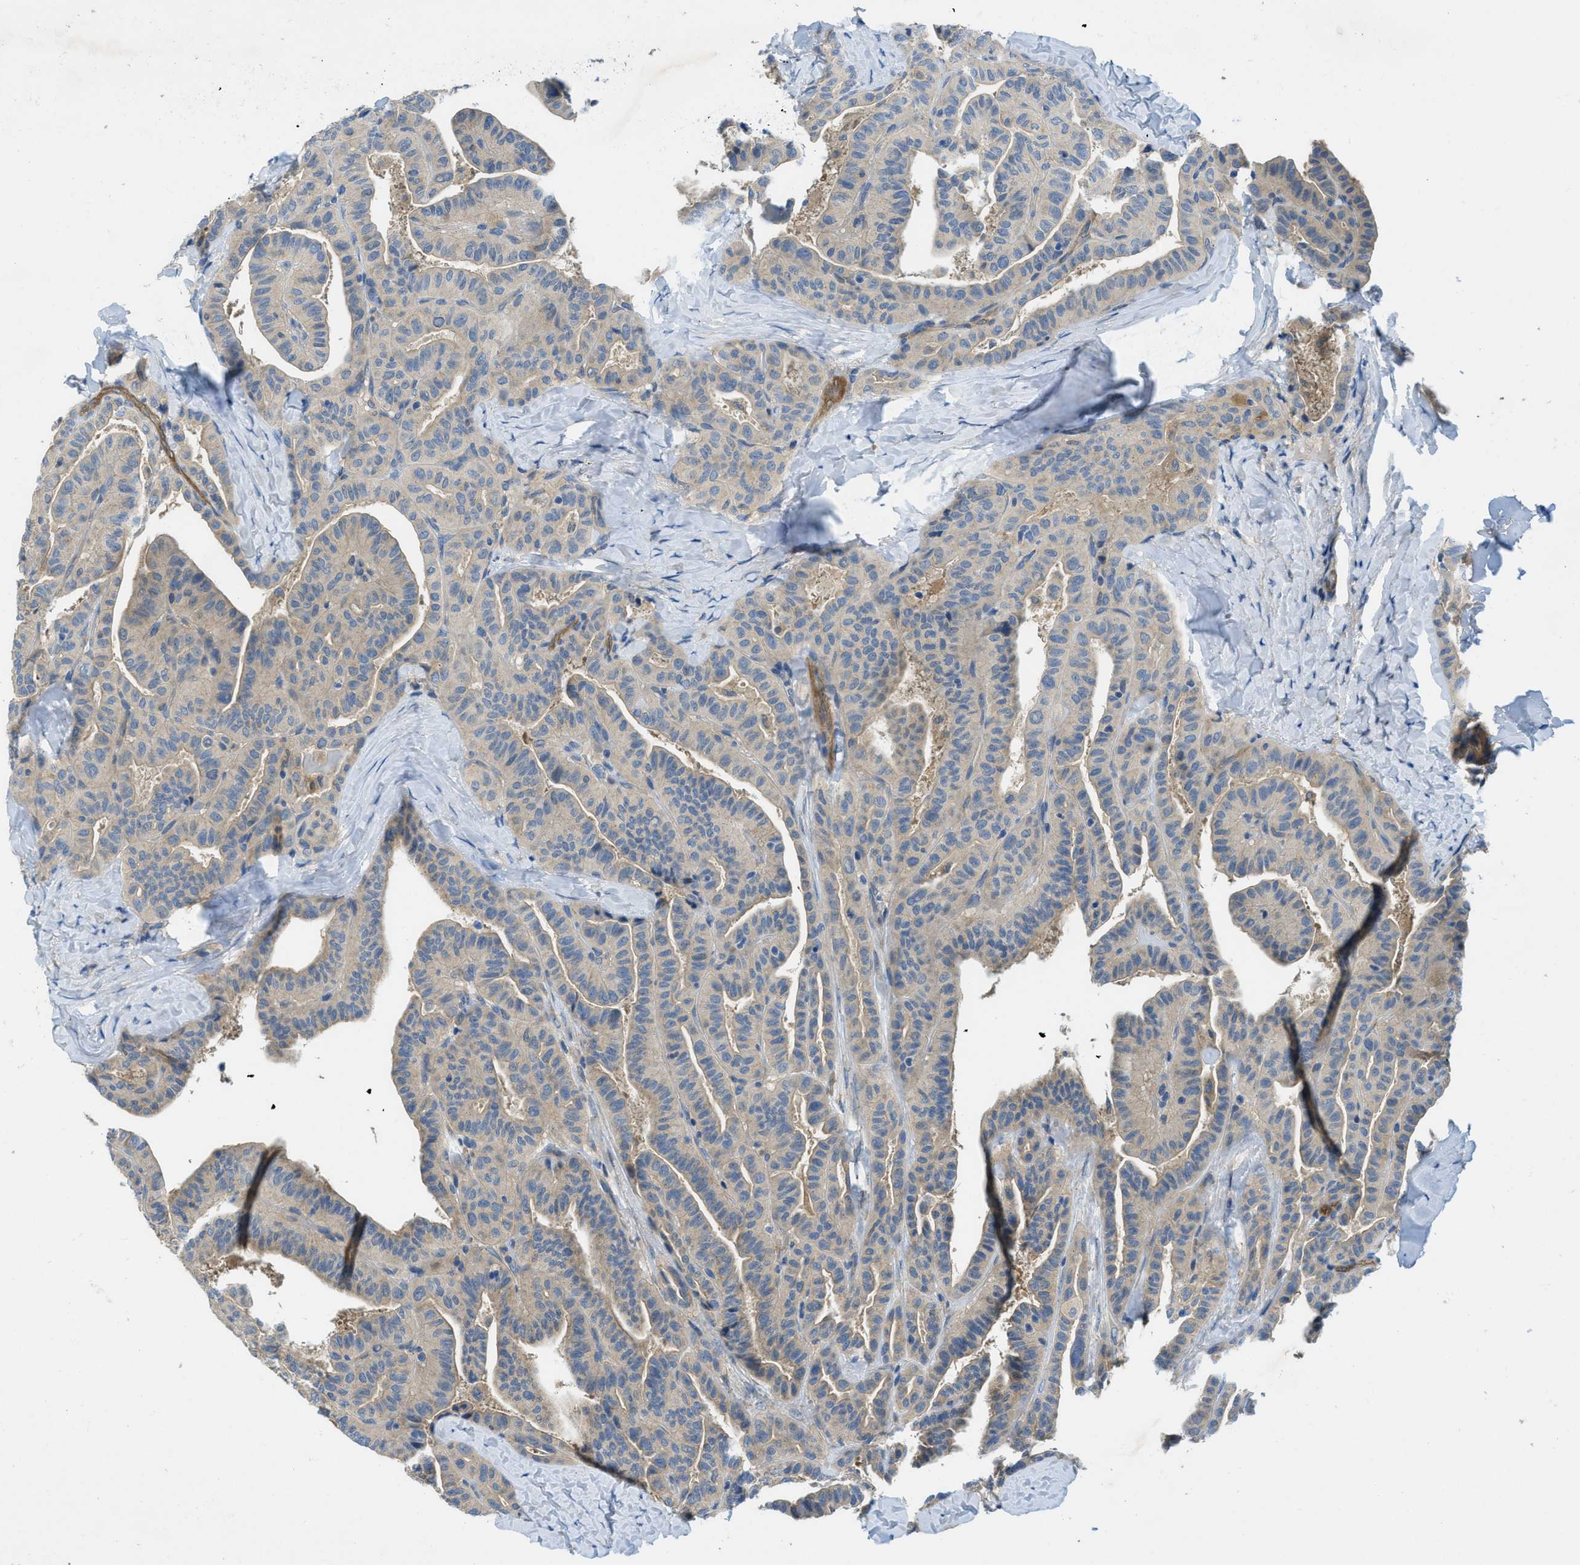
{"staining": {"intensity": "negative", "quantity": "none", "location": "none"}, "tissue": "thyroid cancer", "cell_type": "Tumor cells", "image_type": "cancer", "snomed": [{"axis": "morphology", "description": "Papillary adenocarcinoma, NOS"}, {"axis": "topography", "description": "Thyroid gland"}], "caption": "Protein analysis of papillary adenocarcinoma (thyroid) shows no significant staining in tumor cells. (Stains: DAB immunohistochemistry (IHC) with hematoxylin counter stain, Microscopy: brightfield microscopy at high magnification).", "gene": "RIPK2", "patient": {"sex": "male", "age": 77}}